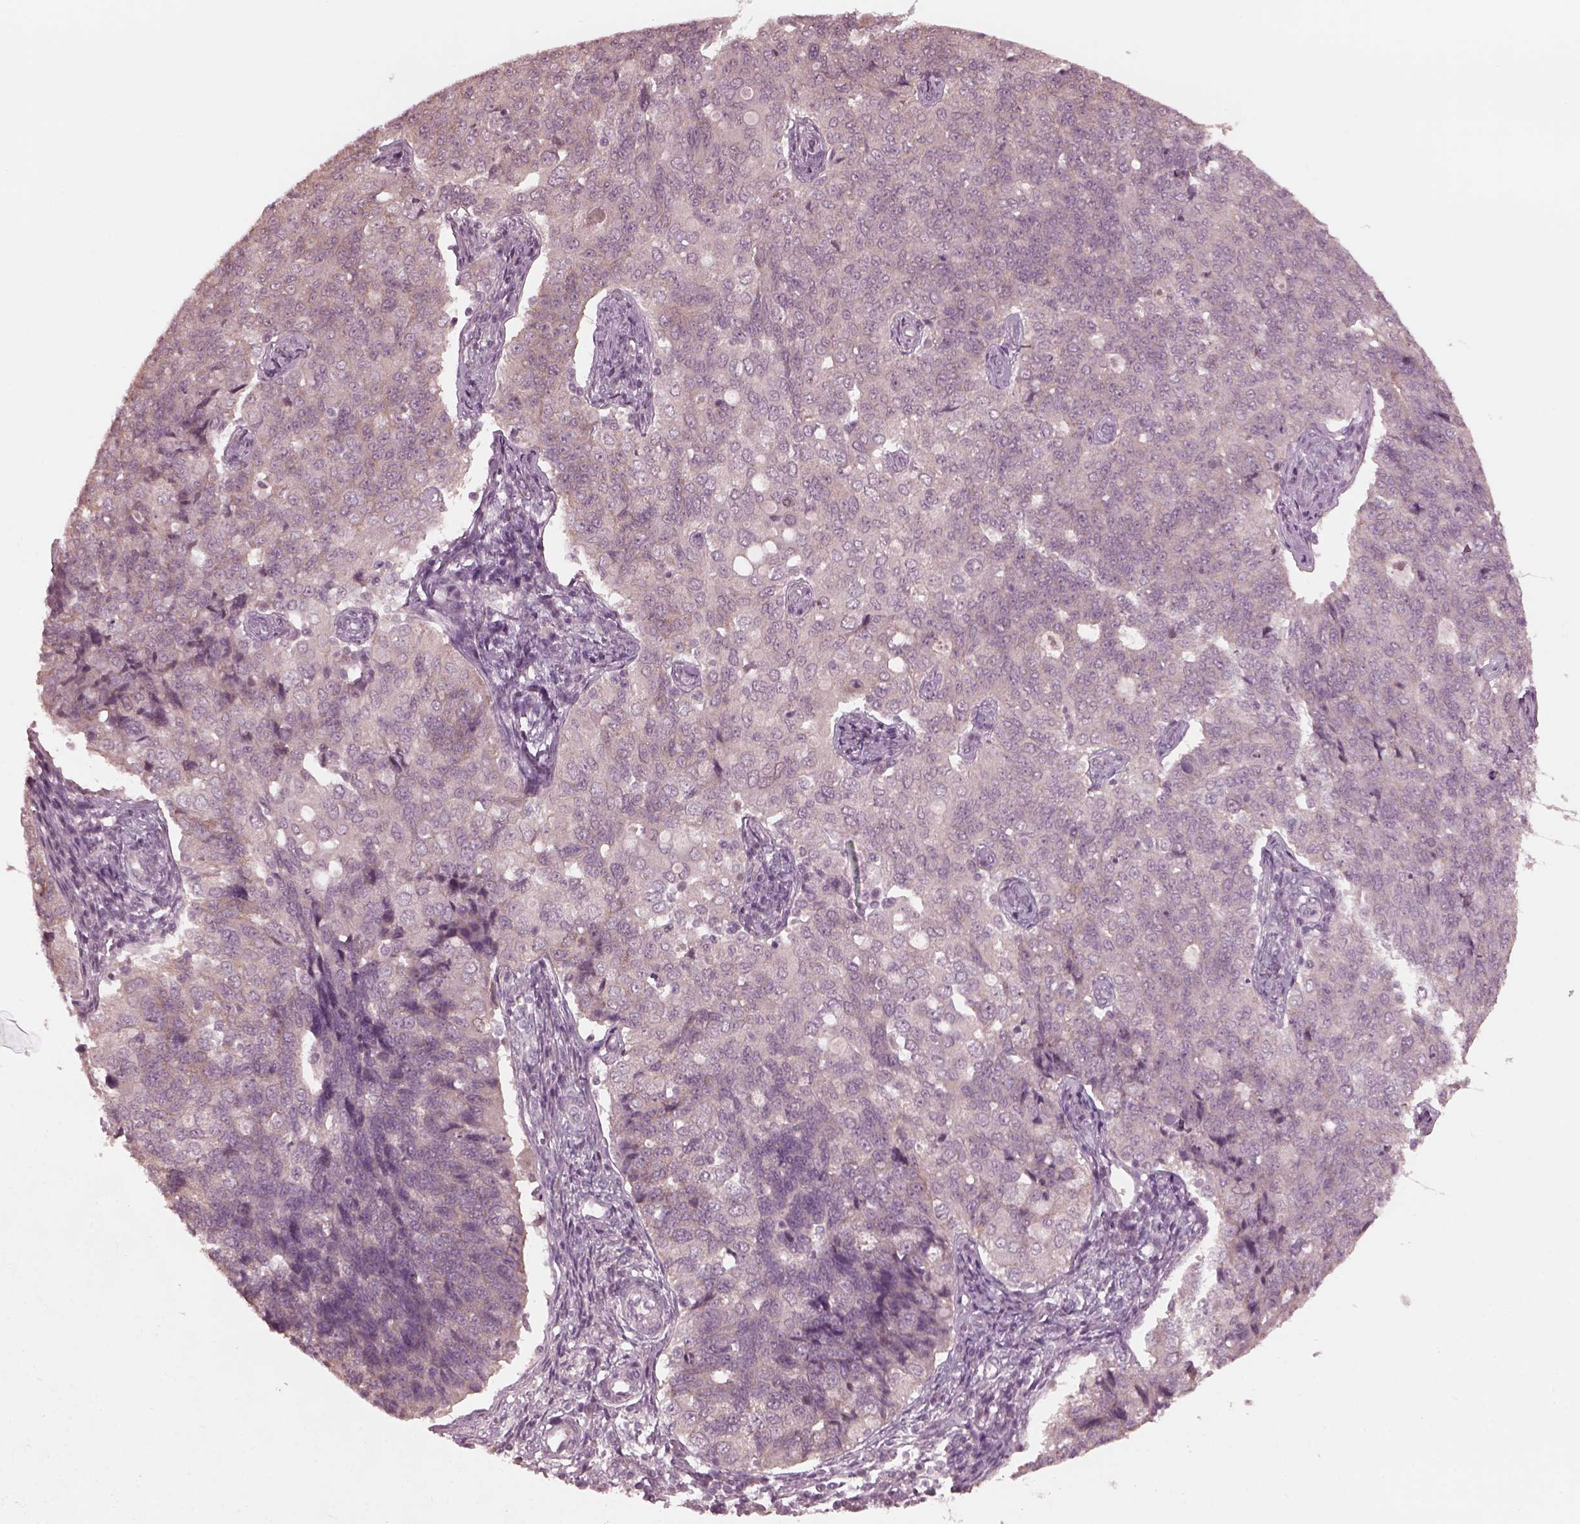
{"staining": {"intensity": "negative", "quantity": "none", "location": "none"}, "tissue": "endometrial cancer", "cell_type": "Tumor cells", "image_type": "cancer", "snomed": [{"axis": "morphology", "description": "Adenocarcinoma, NOS"}, {"axis": "topography", "description": "Endometrium"}], "caption": "Image shows no protein staining in tumor cells of adenocarcinoma (endometrial) tissue.", "gene": "RGS7", "patient": {"sex": "female", "age": 43}}